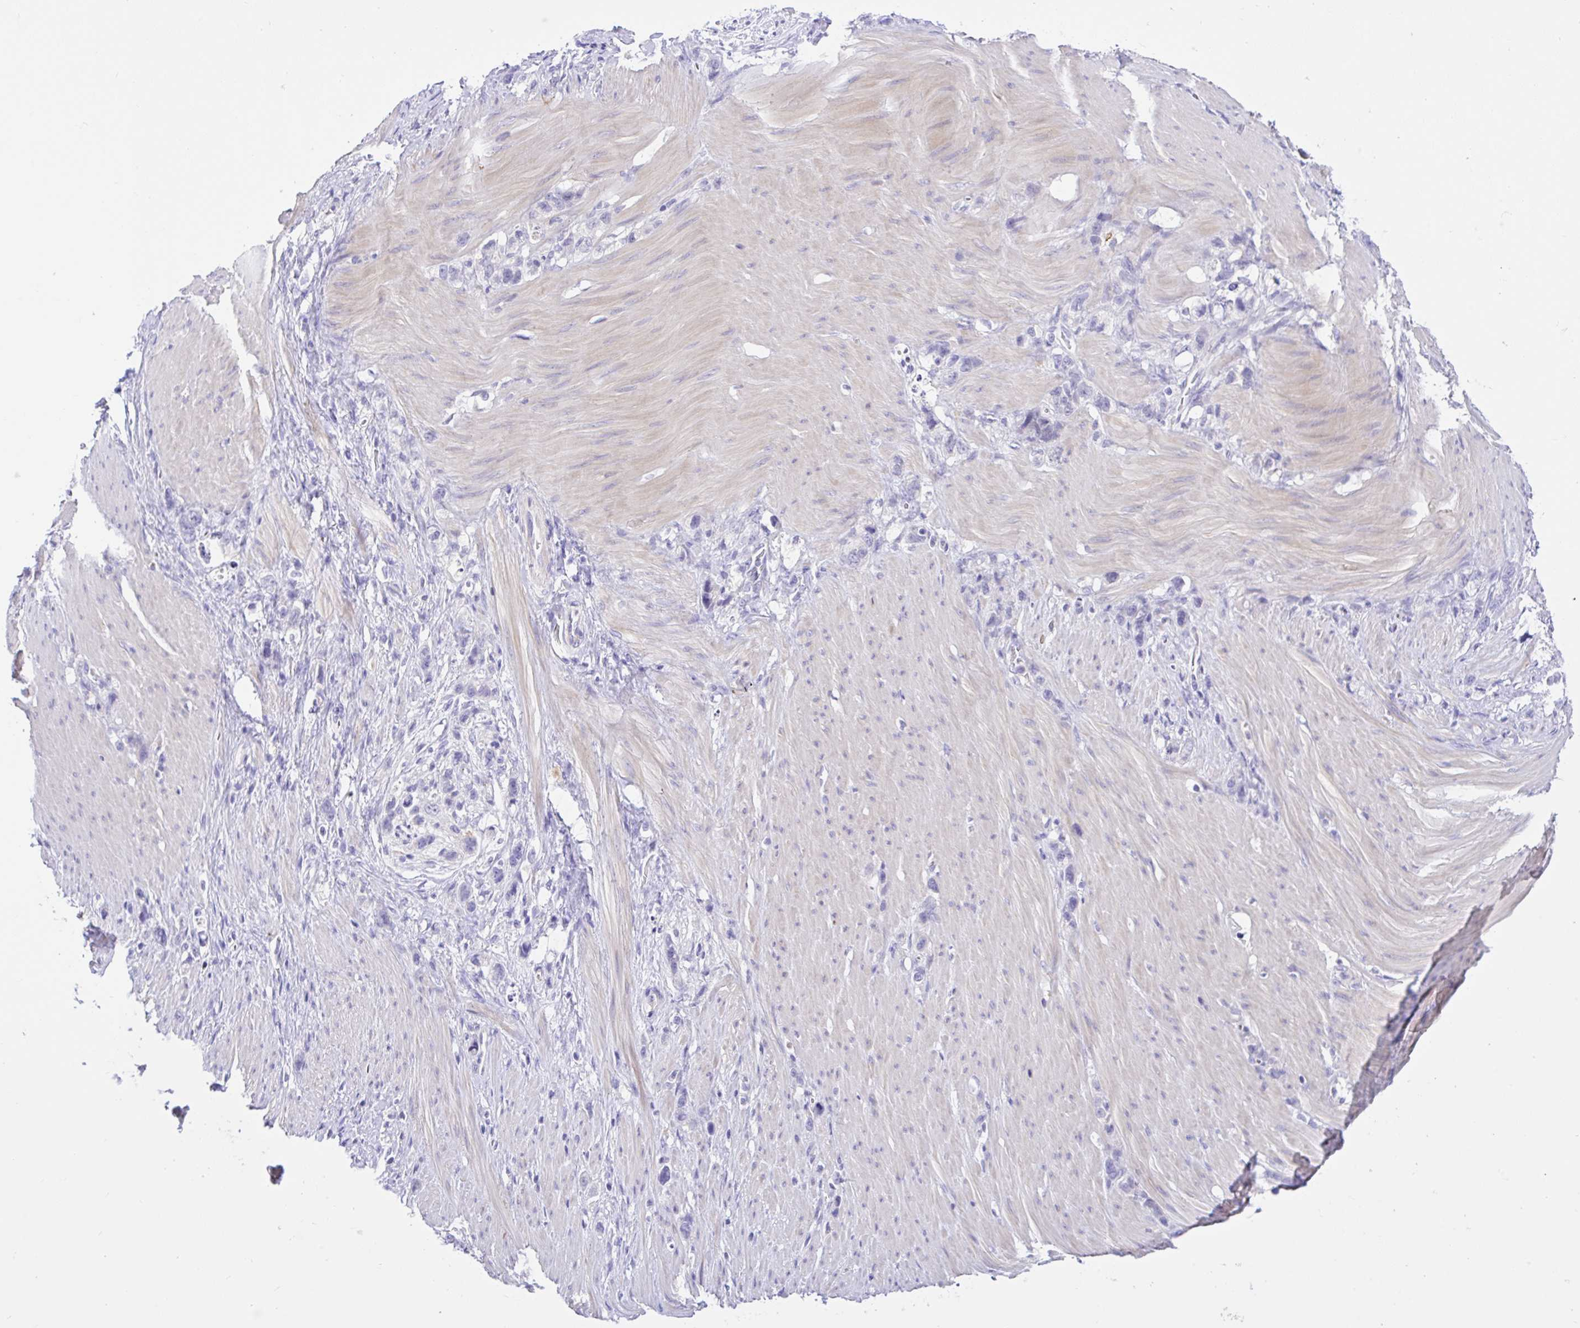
{"staining": {"intensity": "negative", "quantity": "none", "location": "none"}, "tissue": "stomach cancer", "cell_type": "Tumor cells", "image_type": "cancer", "snomed": [{"axis": "morphology", "description": "Adenocarcinoma, NOS"}, {"axis": "topography", "description": "Stomach"}], "caption": "Stomach cancer (adenocarcinoma) was stained to show a protein in brown. There is no significant expression in tumor cells.", "gene": "ANO4", "patient": {"sex": "female", "age": 65}}